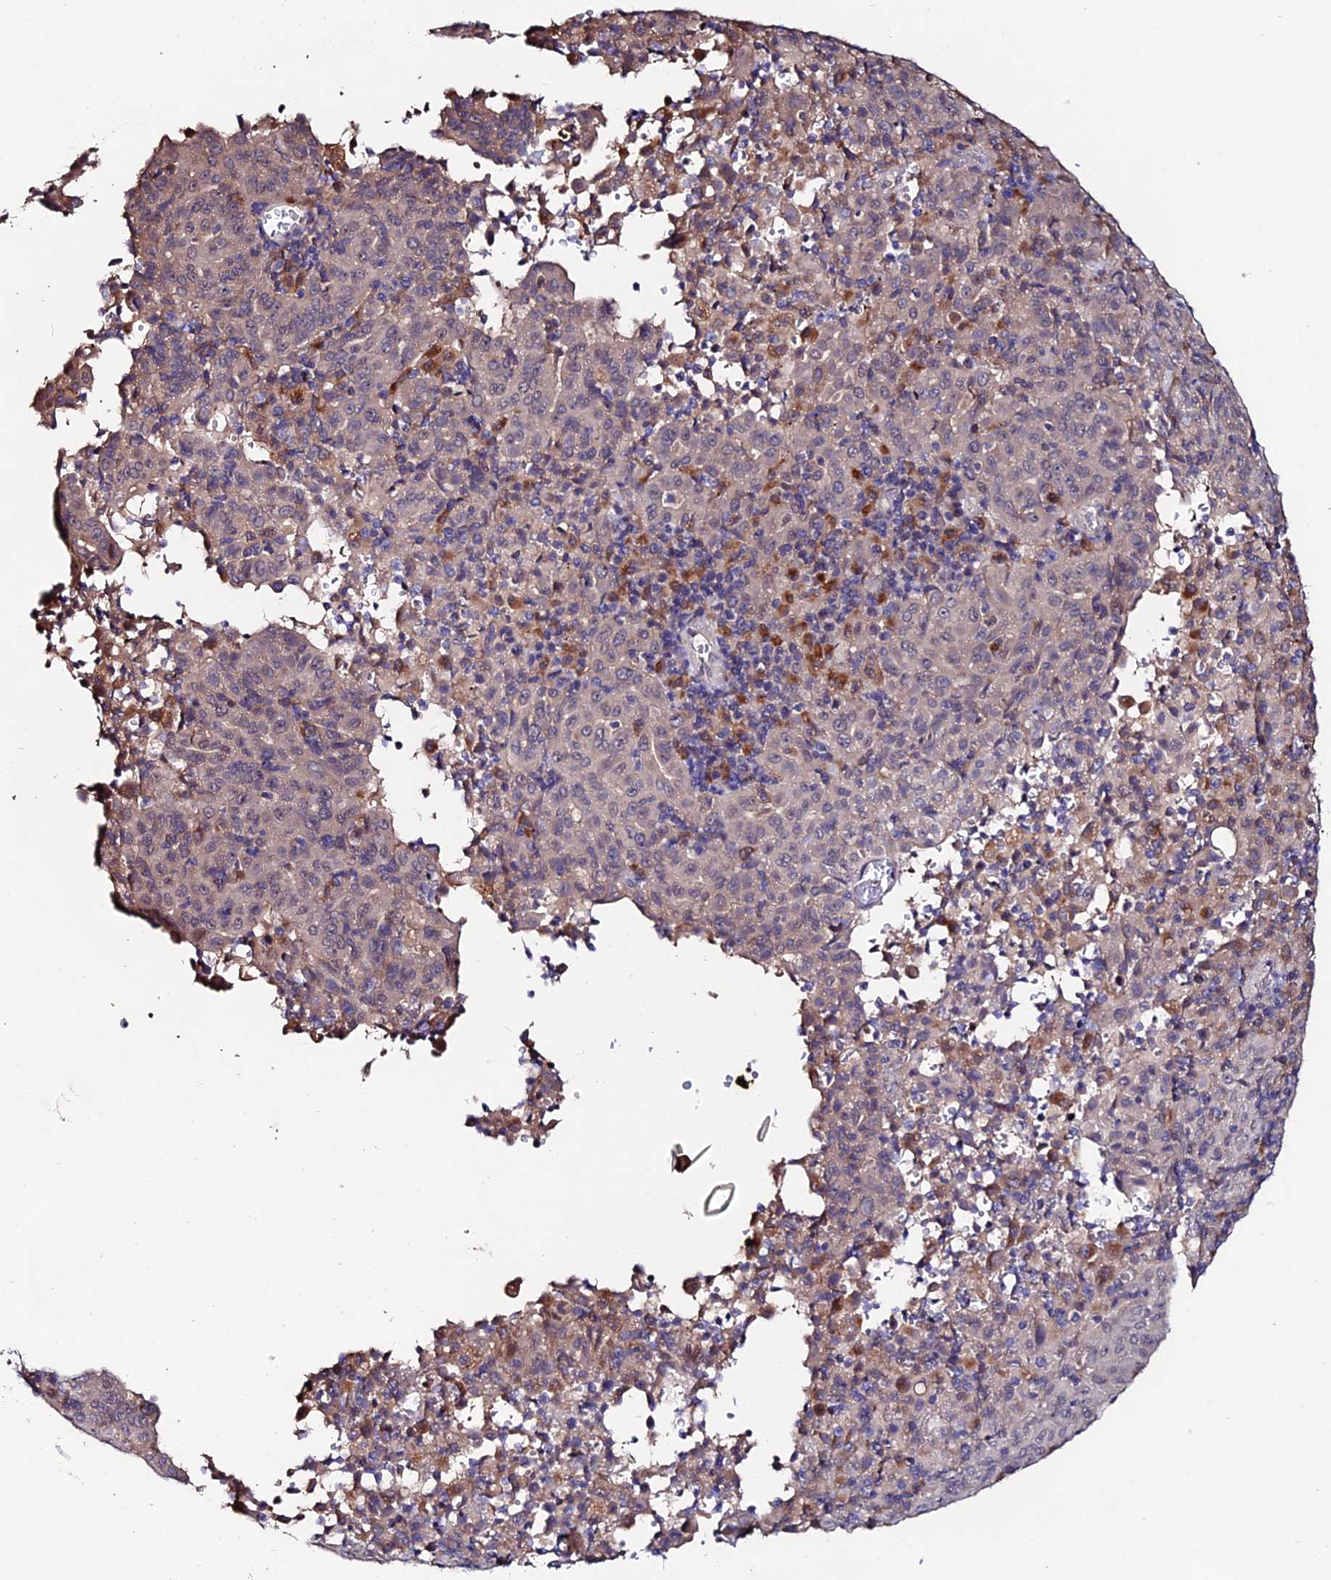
{"staining": {"intensity": "negative", "quantity": "none", "location": "none"}, "tissue": "pancreatic cancer", "cell_type": "Tumor cells", "image_type": "cancer", "snomed": [{"axis": "morphology", "description": "Adenocarcinoma, NOS"}, {"axis": "topography", "description": "Pancreas"}], "caption": "An immunohistochemistry image of pancreatic adenocarcinoma is shown. There is no staining in tumor cells of pancreatic adenocarcinoma. (DAB (3,3'-diaminobenzidine) immunohistochemistry (IHC) with hematoxylin counter stain).", "gene": "ACTR5", "patient": {"sex": "male", "age": 63}}